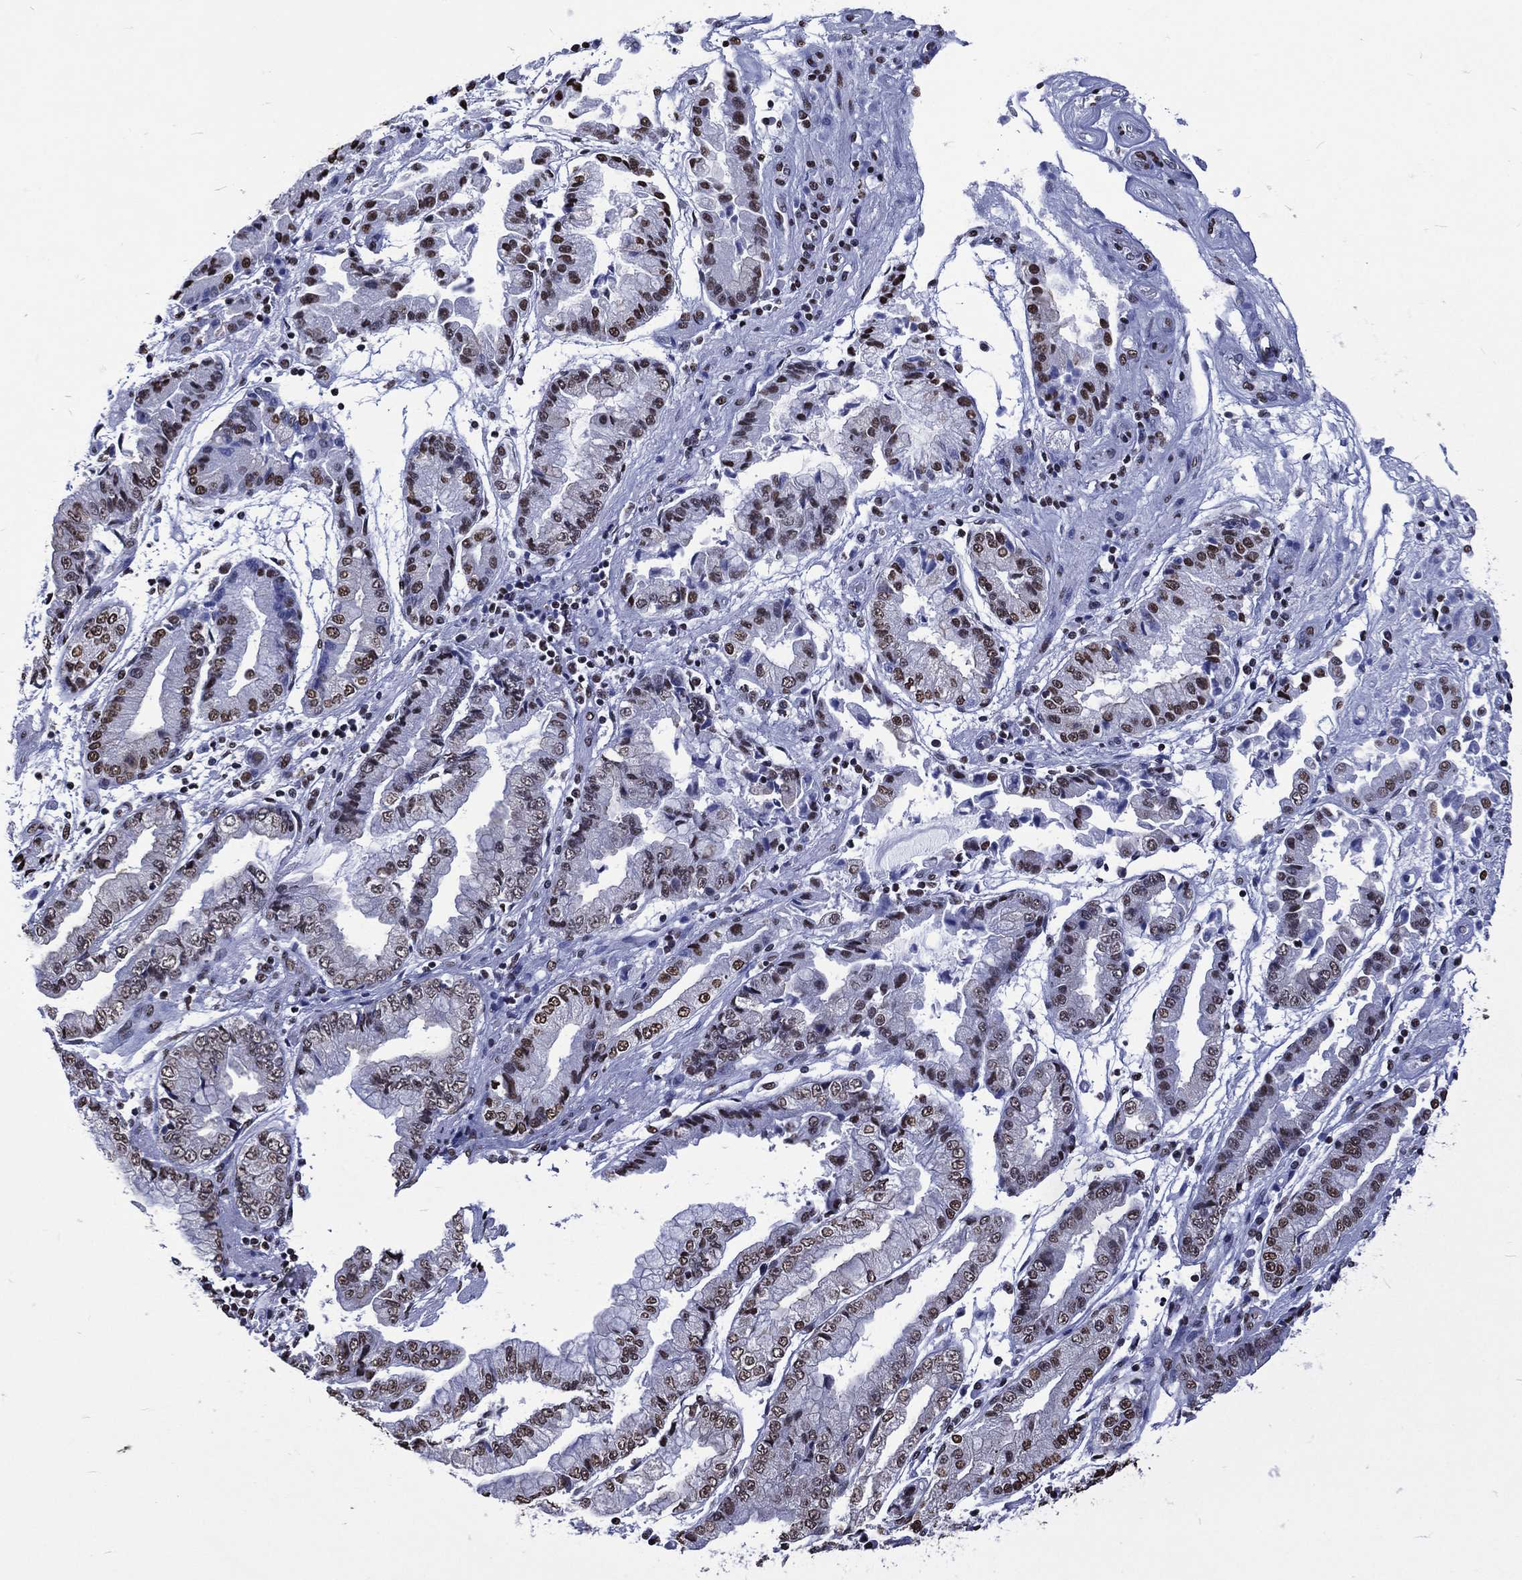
{"staining": {"intensity": "strong", "quantity": "25%-75%", "location": "nuclear"}, "tissue": "stomach cancer", "cell_type": "Tumor cells", "image_type": "cancer", "snomed": [{"axis": "morphology", "description": "Adenocarcinoma, NOS"}, {"axis": "topography", "description": "Stomach, upper"}], "caption": "This histopathology image shows immunohistochemistry staining of stomach cancer (adenocarcinoma), with high strong nuclear staining in approximately 25%-75% of tumor cells.", "gene": "RETREG2", "patient": {"sex": "female", "age": 74}}